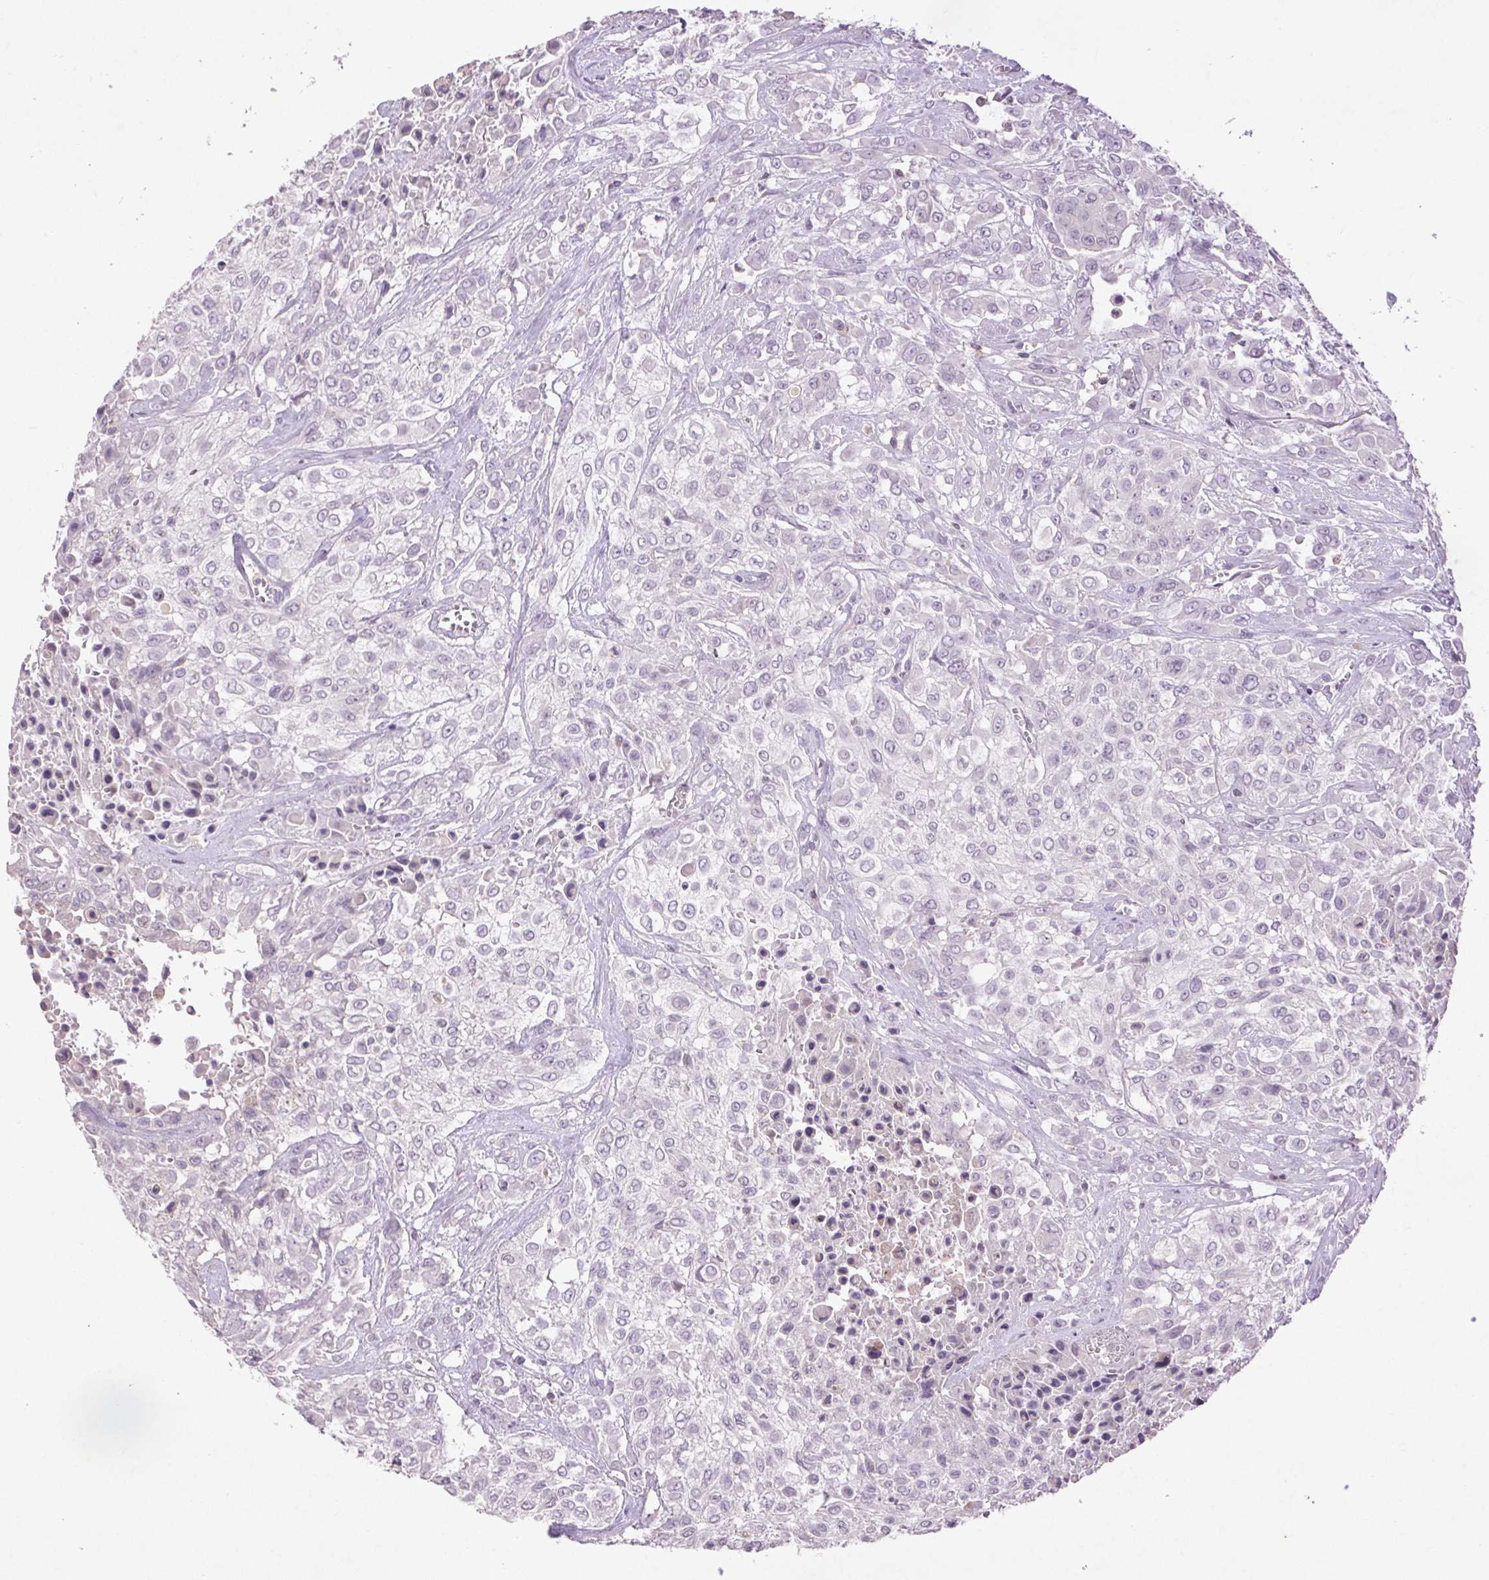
{"staining": {"intensity": "negative", "quantity": "none", "location": "none"}, "tissue": "urothelial cancer", "cell_type": "Tumor cells", "image_type": "cancer", "snomed": [{"axis": "morphology", "description": "Urothelial carcinoma, High grade"}, {"axis": "topography", "description": "Urinary bladder"}], "caption": "Tumor cells are negative for protein expression in human urothelial cancer.", "gene": "FNDC7", "patient": {"sex": "male", "age": 57}}